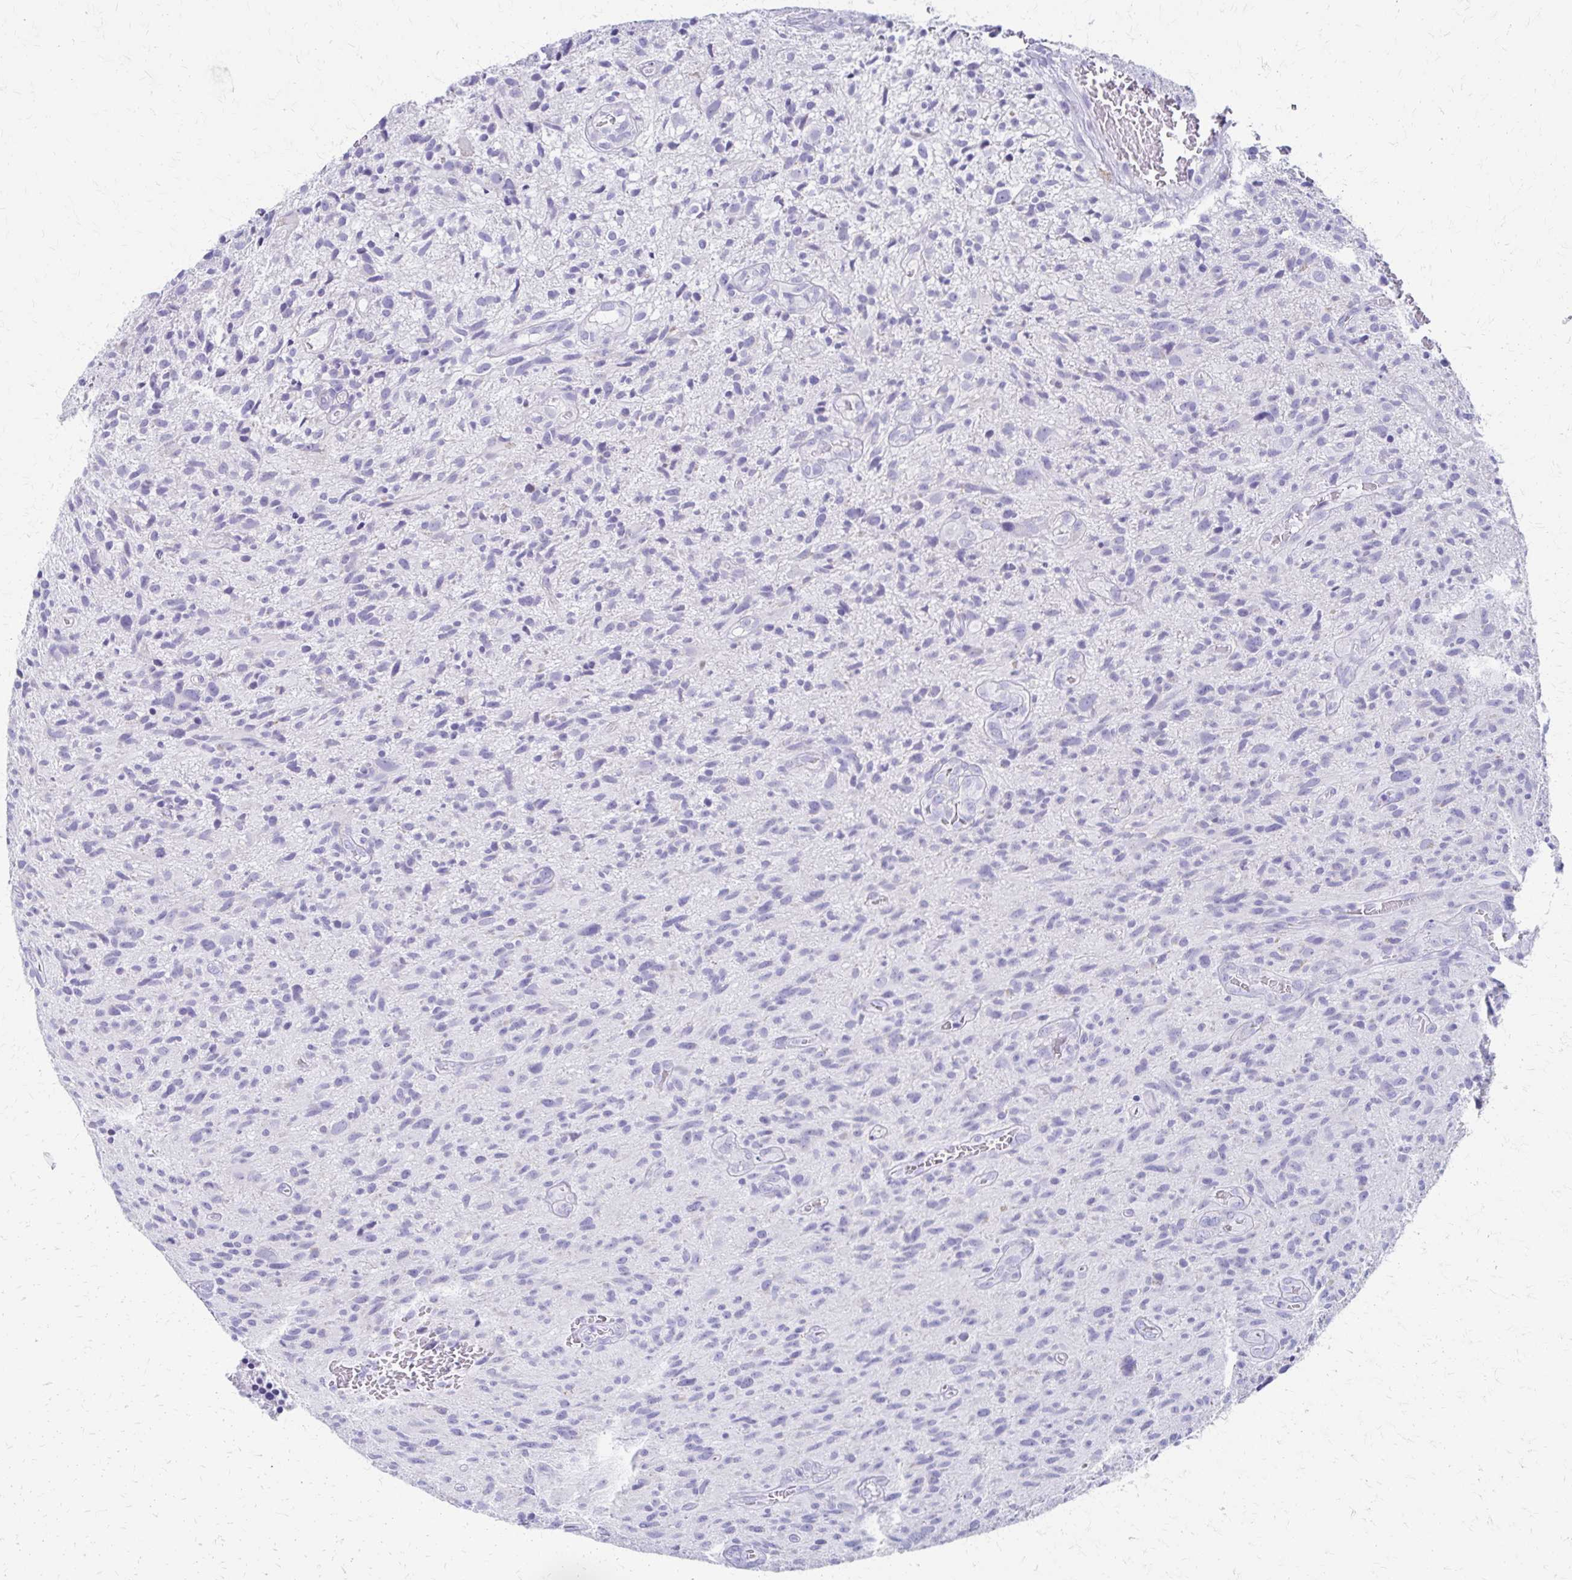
{"staining": {"intensity": "negative", "quantity": "none", "location": "none"}, "tissue": "glioma", "cell_type": "Tumor cells", "image_type": "cancer", "snomed": [{"axis": "morphology", "description": "Glioma, malignant, High grade"}, {"axis": "topography", "description": "Brain"}], "caption": "Tumor cells are negative for brown protein staining in malignant high-grade glioma.", "gene": "ZSCAN5B", "patient": {"sex": "male", "age": 75}}